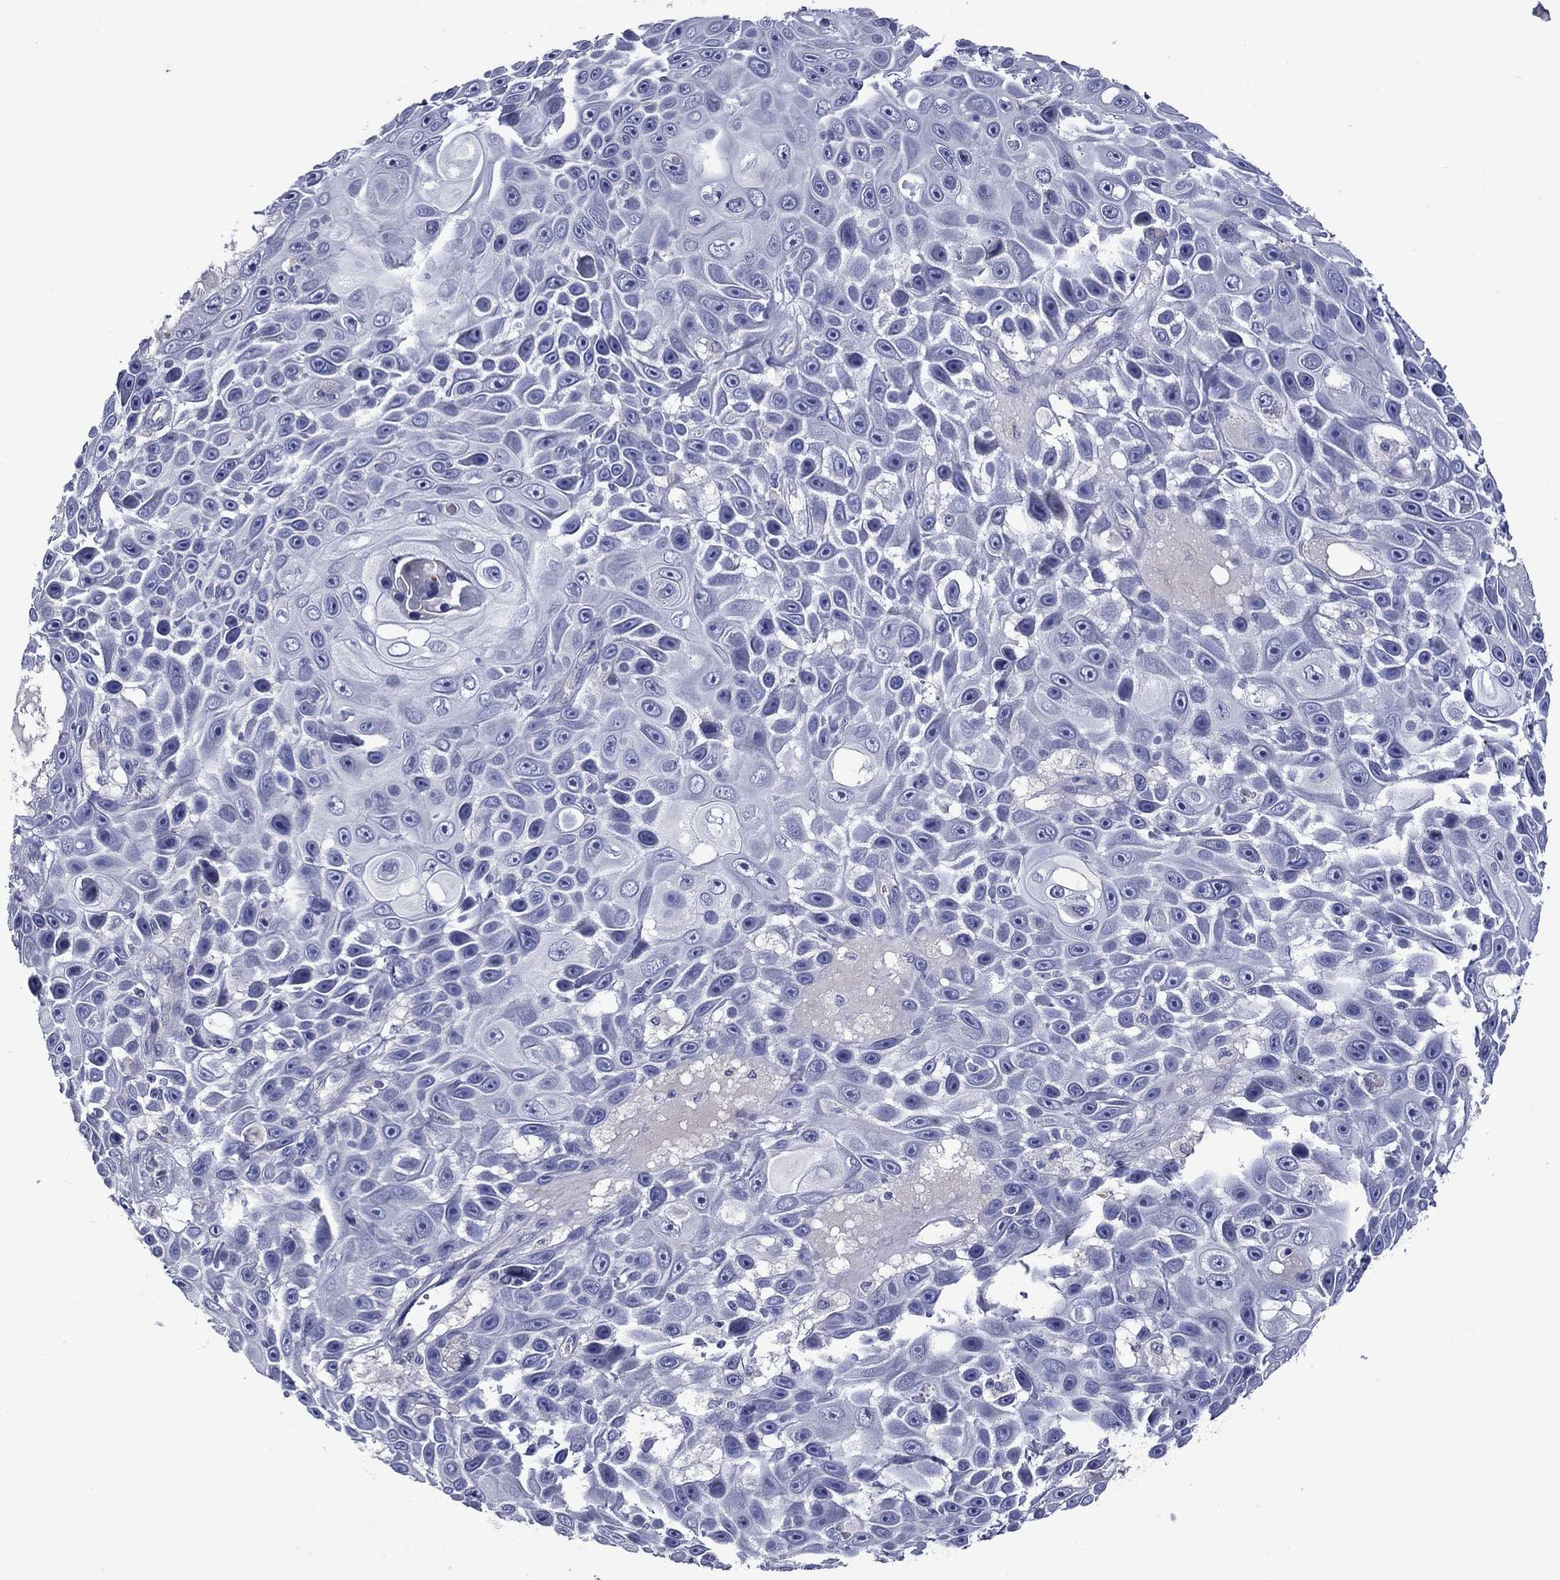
{"staining": {"intensity": "negative", "quantity": "none", "location": "none"}, "tissue": "skin cancer", "cell_type": "Tumor cells", "image_type": "cancer", "snomed": [{"axis": "morphology", "description": "Squamous cell carcinoma, NOS"}, {"axis": "topography", "description": "Skin"}], "caption": "Histopathology image shows no significant protein expression in tumor cells of skin squamous cell carcinoma.", "gene": "CNDP1", "patient": {"sex": "male", "age": 82}}